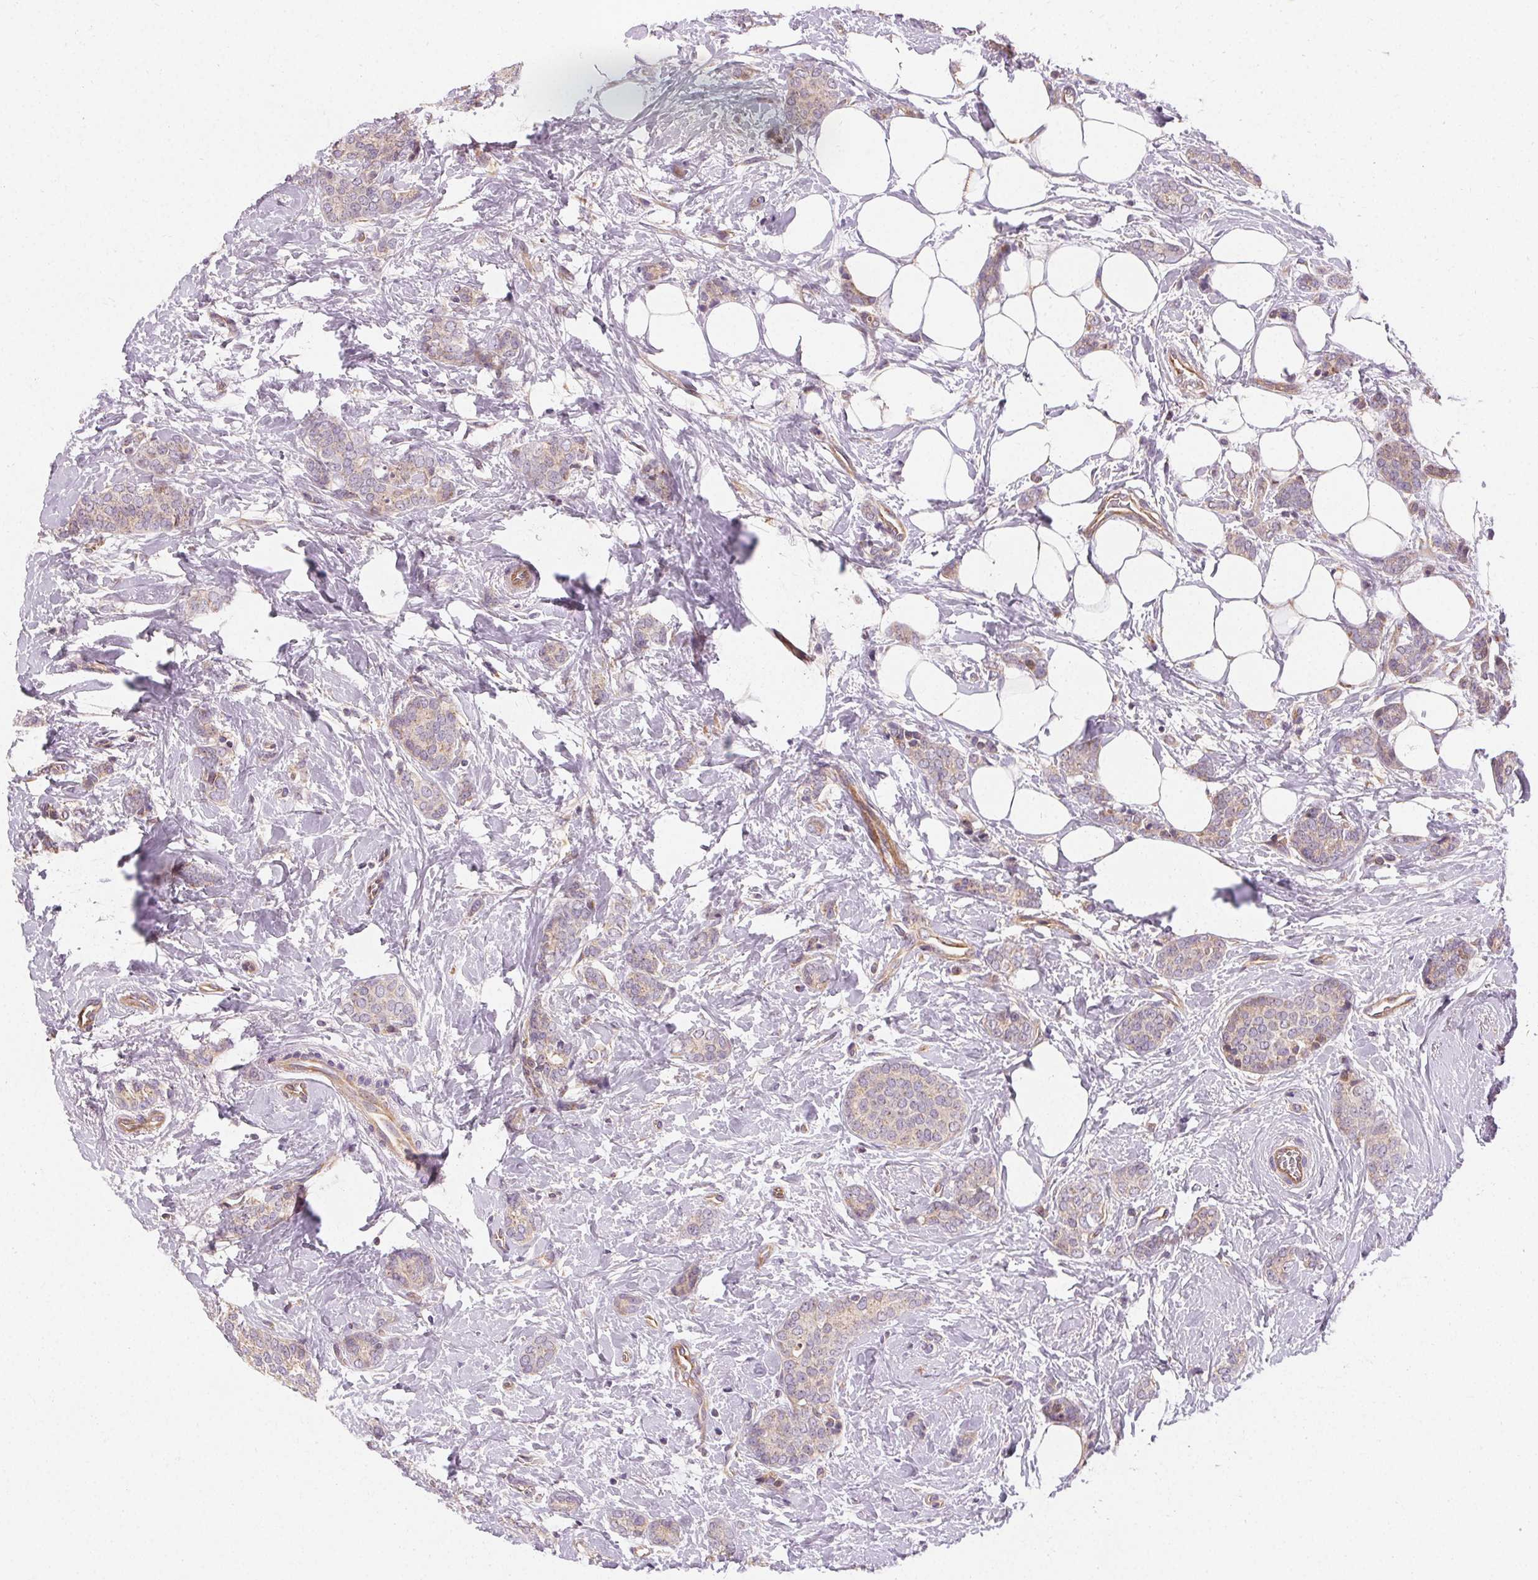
{"staining": {"intensity": "weak", "quantity": "25%-75%", "location": "cytoplasmic/membranous"}, "tissue": "breast cancer", "cell_type": "Tumor cells", "image_type": "cancer", "snomed": [{"axis": "morphology", "description": "Normal tissue, NOS"}, {"axis": "morphology", "description": "Duct carcinoma"}, {"axis": "topography", "description": "Breast"}], "caption": "Tumor cells show weak cytoplasmic/membranous staining in approximately 25%-75% of cells in breast invasive ductal carcinoma.", "gene": "APLP1", "patient": {"sex": "female", "age": 77}}